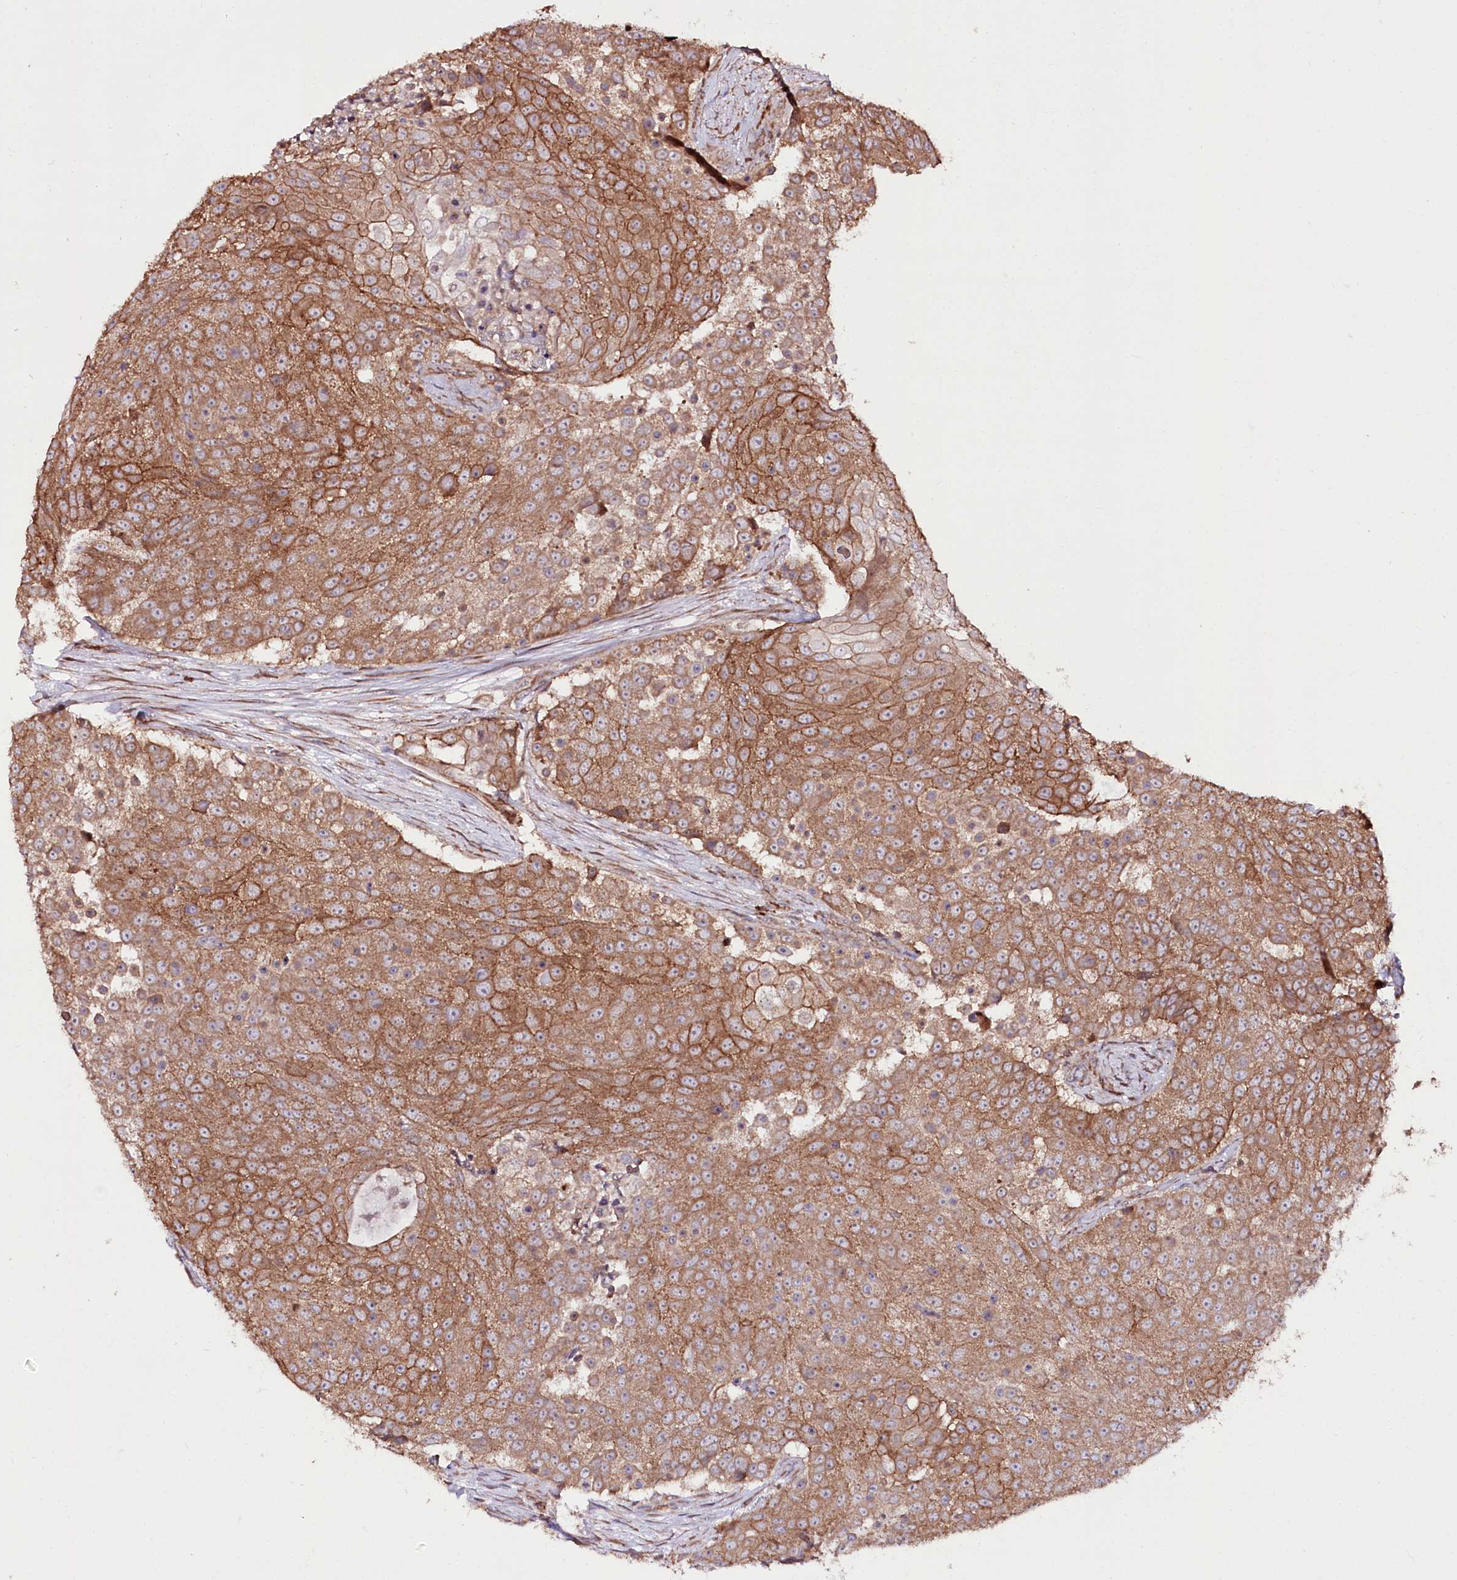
{"staining": {"intensity": "strong", "quantity": "25%-75%", "location": "cytoplasmic/membranous"}, "tissue": "urothelial cancer", "cell_type": "Tumor cells", "image_type": "cancer", "snomed": [{"axis": "morphology", "description": "Urothelial carcinoma, High grade"}, {"axis": "topography", "description": "Urinary bladder"}], "caption": "Tumor cells show strong cytoplasmic/membranous expression in approximately 25%-75% of cells in urothelial carcinoma (high-grade).", "gene": "DHX29", "patient": {"sex": "female", "age": 63}}